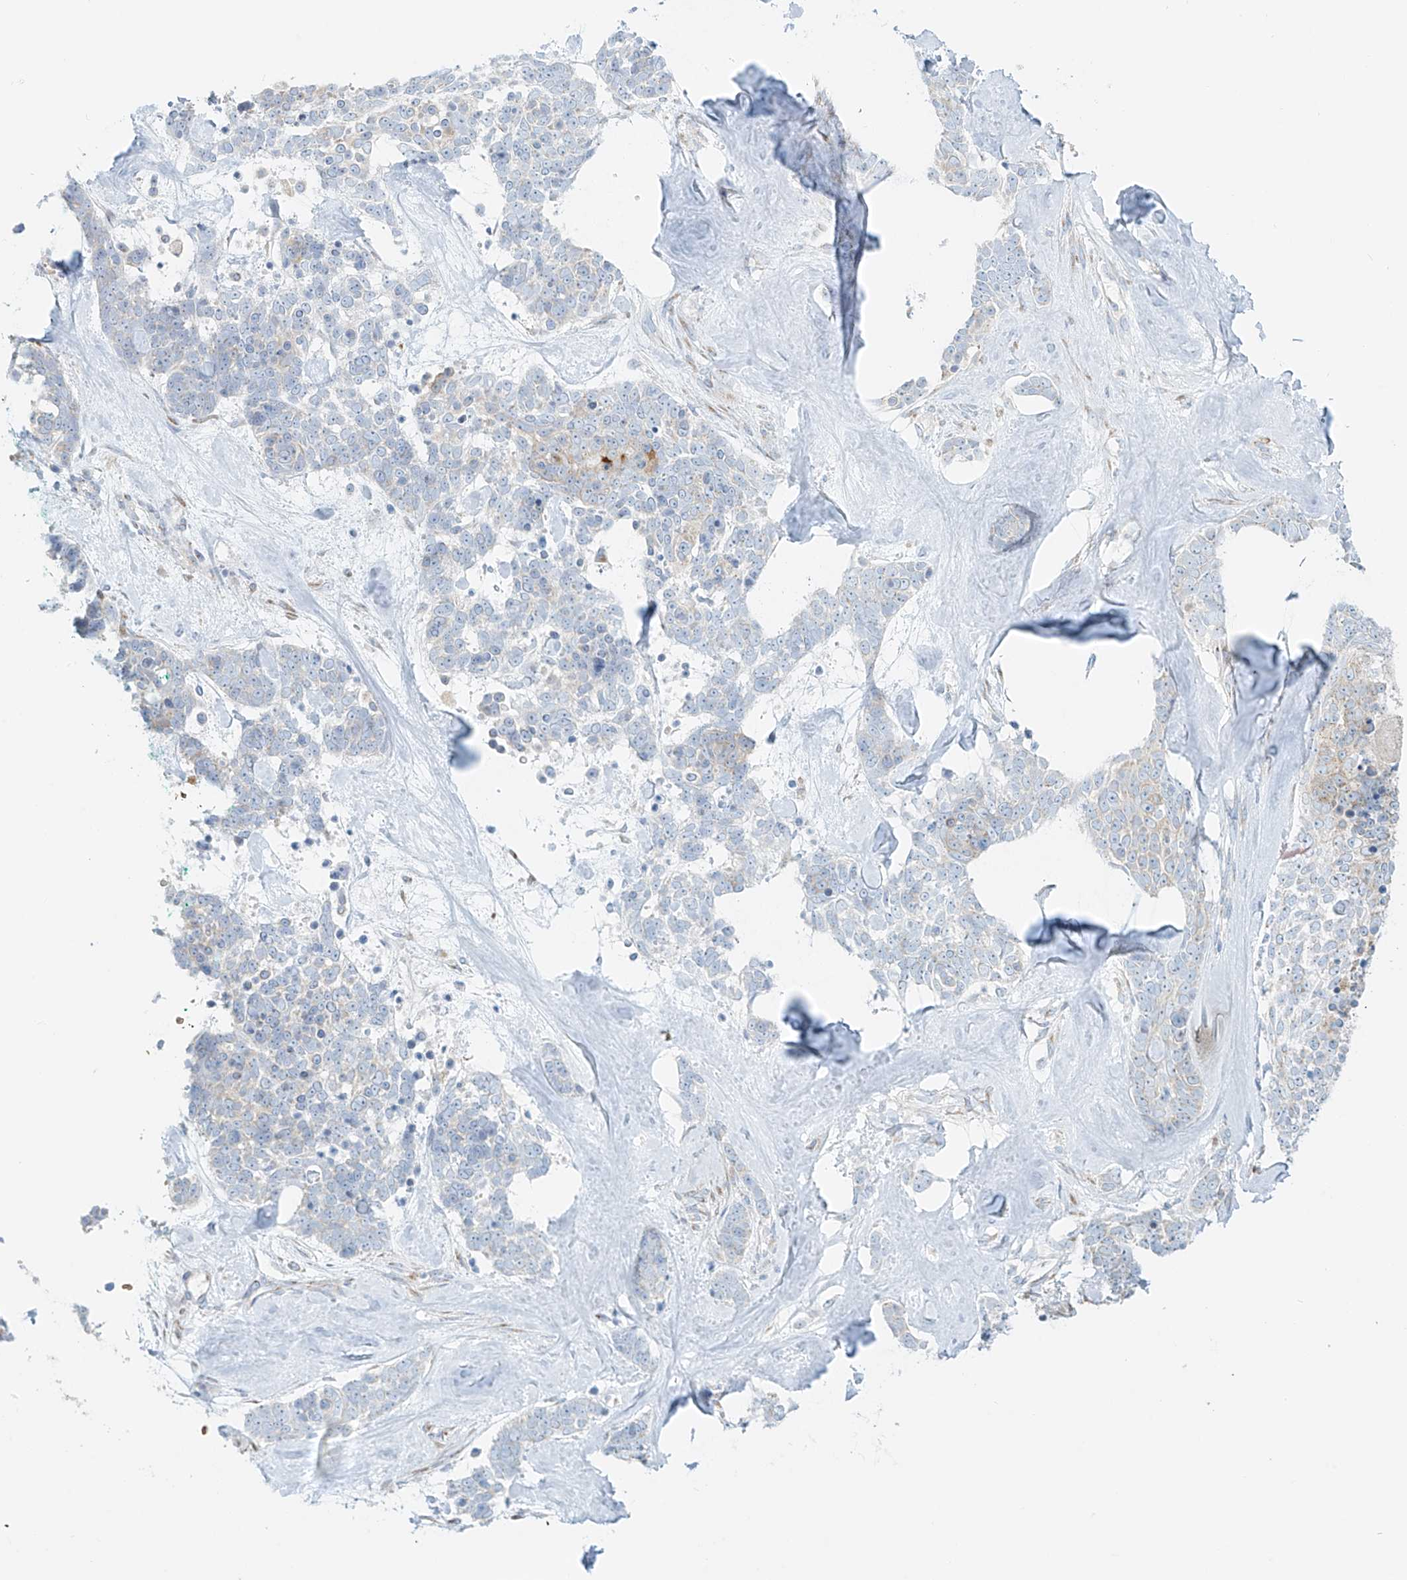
{"staining": {"intensity": "weak", "quantity": "<25%", "location": "cytoplasmic/membranous"}, "tissue": "skin cancer", "cell_type": "Tumor cells", "image_type": "cancer", "snomed": [{"axis": "morphology", "description": "Basal cell carcinoma"}, {"axis": "topography", "description": "Skin"}], "caption": "High power microscopy micrograph of an immunohistochemistry image of basal cell carcinoma (skin), revealing no significant expression in tumor cells.", "gene": "EIPR1", "patient": {"sex": "female", "age": 81}}